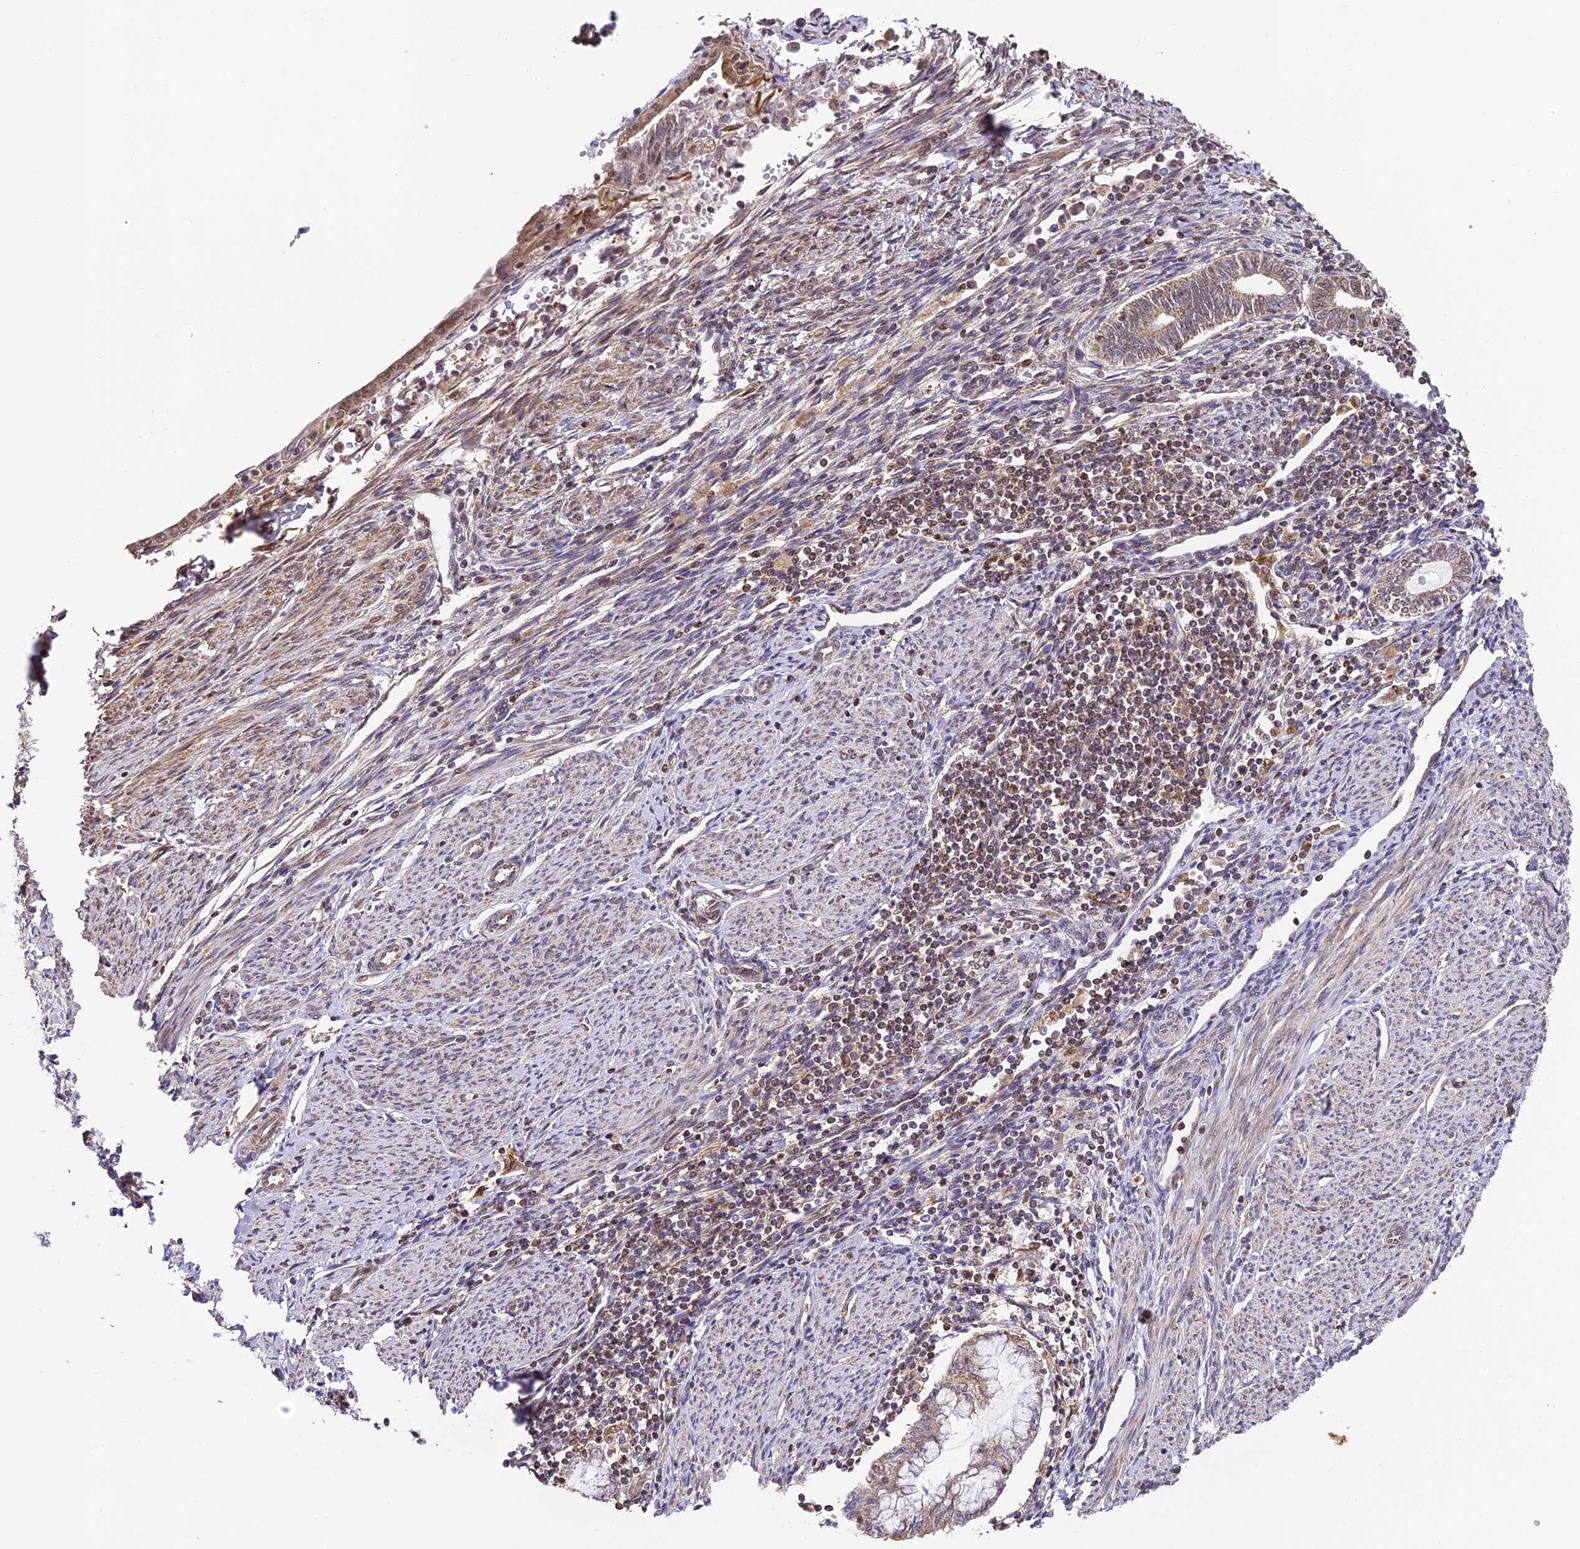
{"staining": {"intensity": "weak", "quantity": ">75%", "location": "cytoplasmic/membranous"}, "tissue": "endometrial cancer", "cell_type": "Tumor cells", "image_type": "cancer", "snomed": [{"axis": "morphology", "description": "Adenocarcinoma, NOS"}, {"axis": "topography", "description": "Endometrium"}], "caption": "Immunohistochemistry (IHC) (DAB) staining of human endometrial cancer demonstrates weak cytoplasmic/membranous protein expression in approximately >75% of tumor cells. The protein is shown in brown color, while the nuclei are stained blue.", "gene": "ZNF443", "patient": {"sex": "female", "age": 79}}